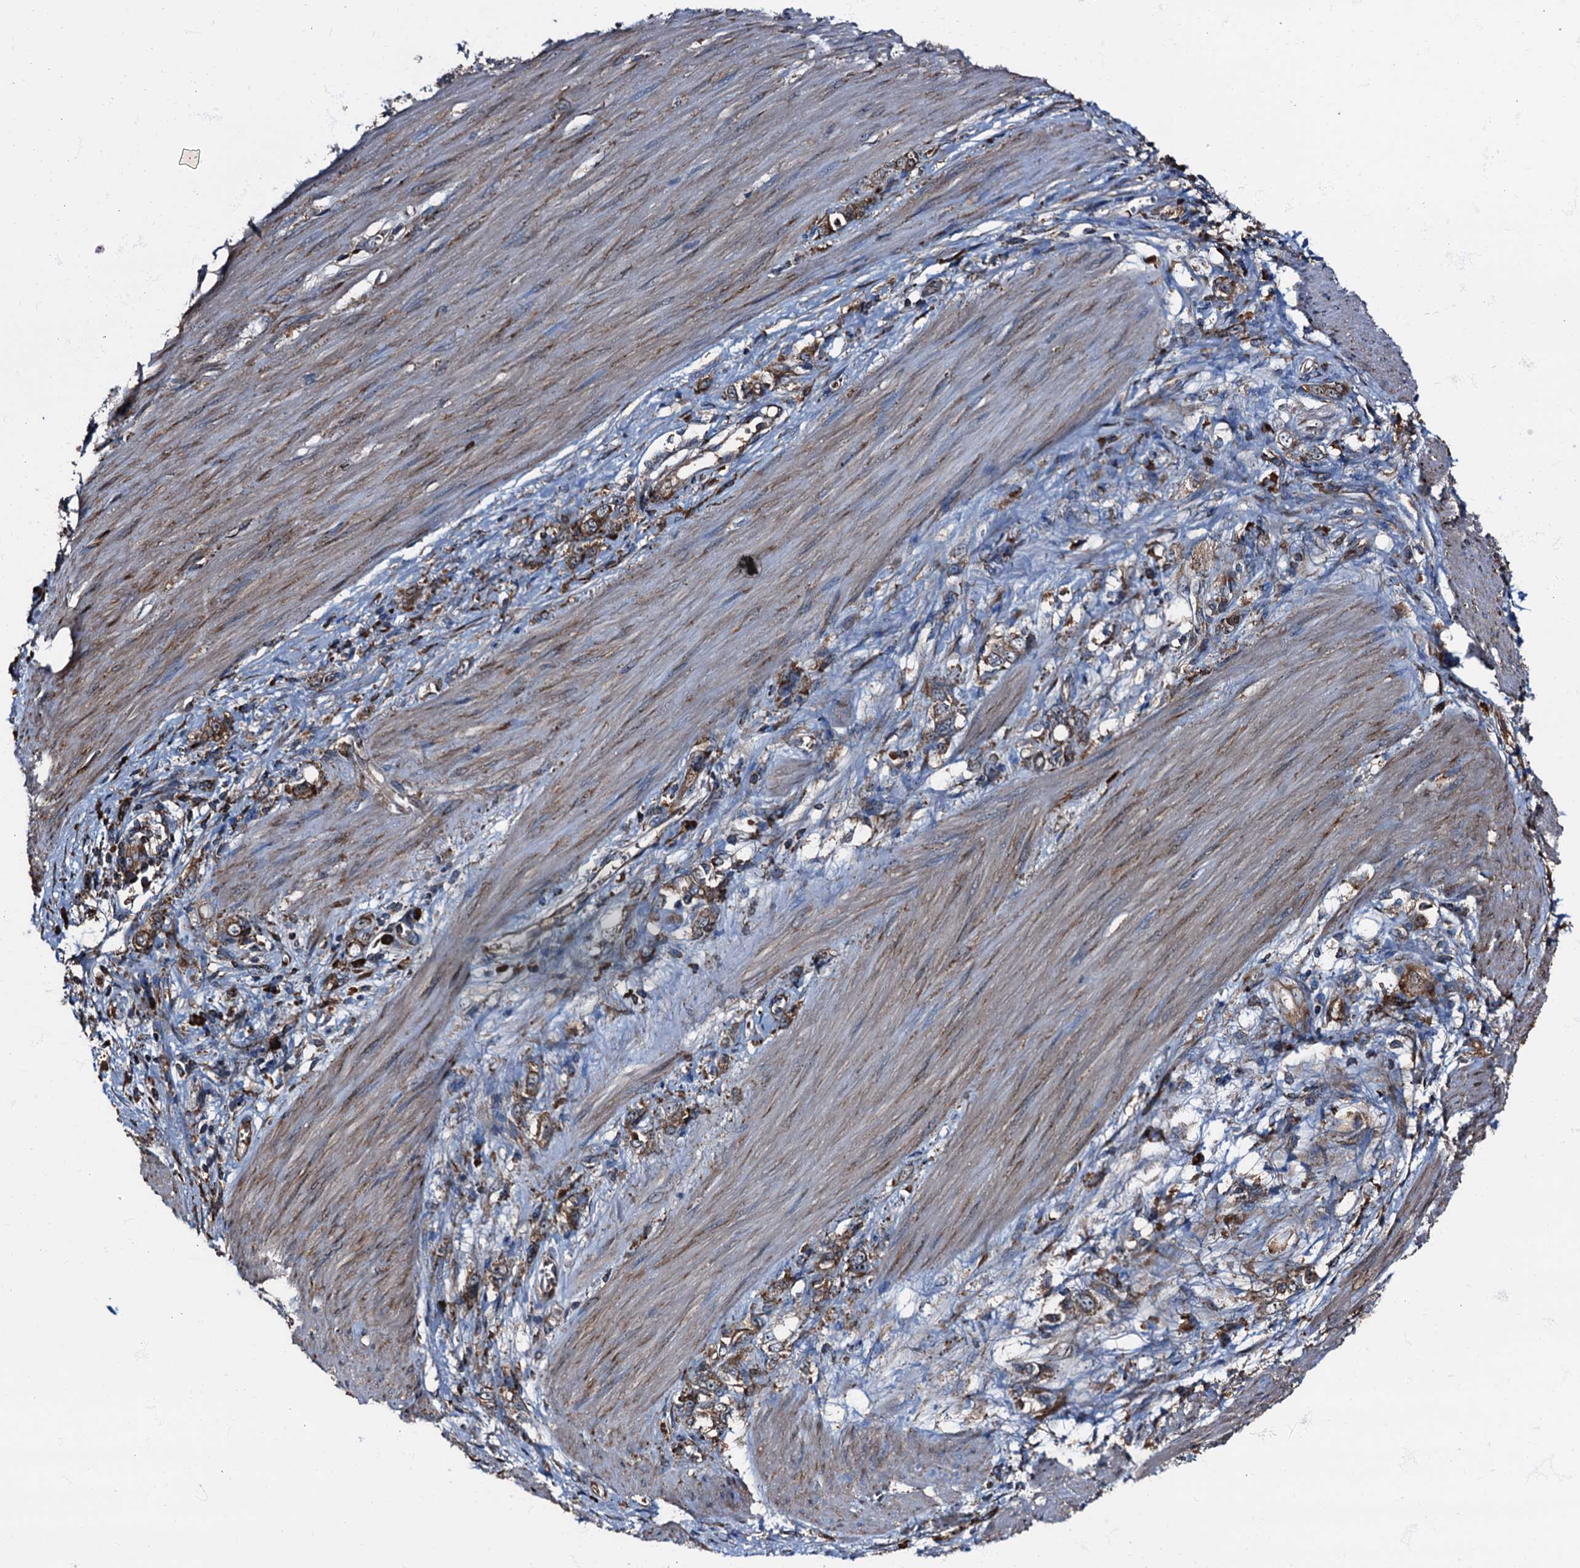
{"staining": {"intensity": "moderate", "quantity": ">75%", "location": "cytoplasmic/membranous"}, "tissue": "stomach cancer", "cell_type": "Tumor cells", "image_type": "cancer", "snomed": [{"axis": "morphology", "description": "Adenocarcinoma, NOS"}, {"axis": "topography", "description": "Stomach"}], "caption": "A medium amount of moderate cytoplasmic/membranous positivity is present in approximately >75% of tumor cells in stomach cancer tissue.", "gene": "ATP2C1", "patient": {"sex": "female", "age": 76}}